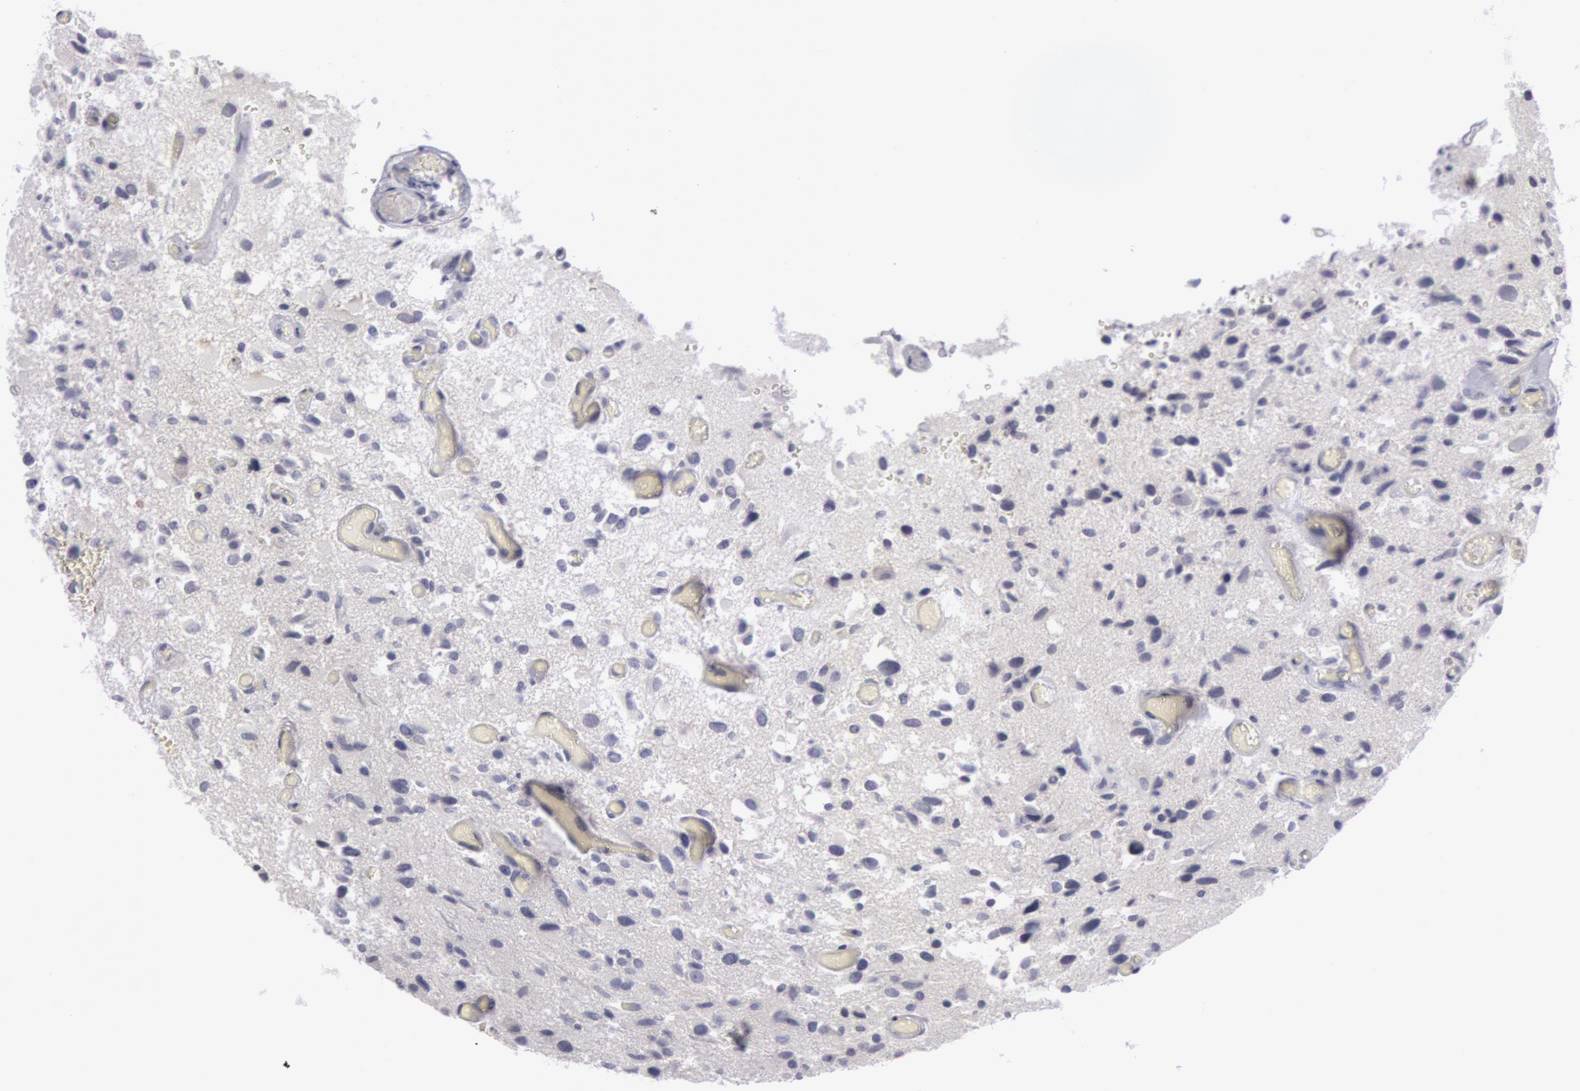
{"staining": {"intensity": "negative", "quantity": "none", "location": "none"}, "tissue": "glioma", "cell_type": "Tumor cells", "image_type": "cancer", "snomed": [{"axis": "morphology", "description": "Glioma, malignant, High grade"}, {"axis": "topography", "description": "Brain"}], "caption": "Immunohistochemical staining of malignant glioma (high-grade) reveals no significant expression in tumor cells.", "gene": "KRT16", "patient": {"sex": "male", "age": 69}}